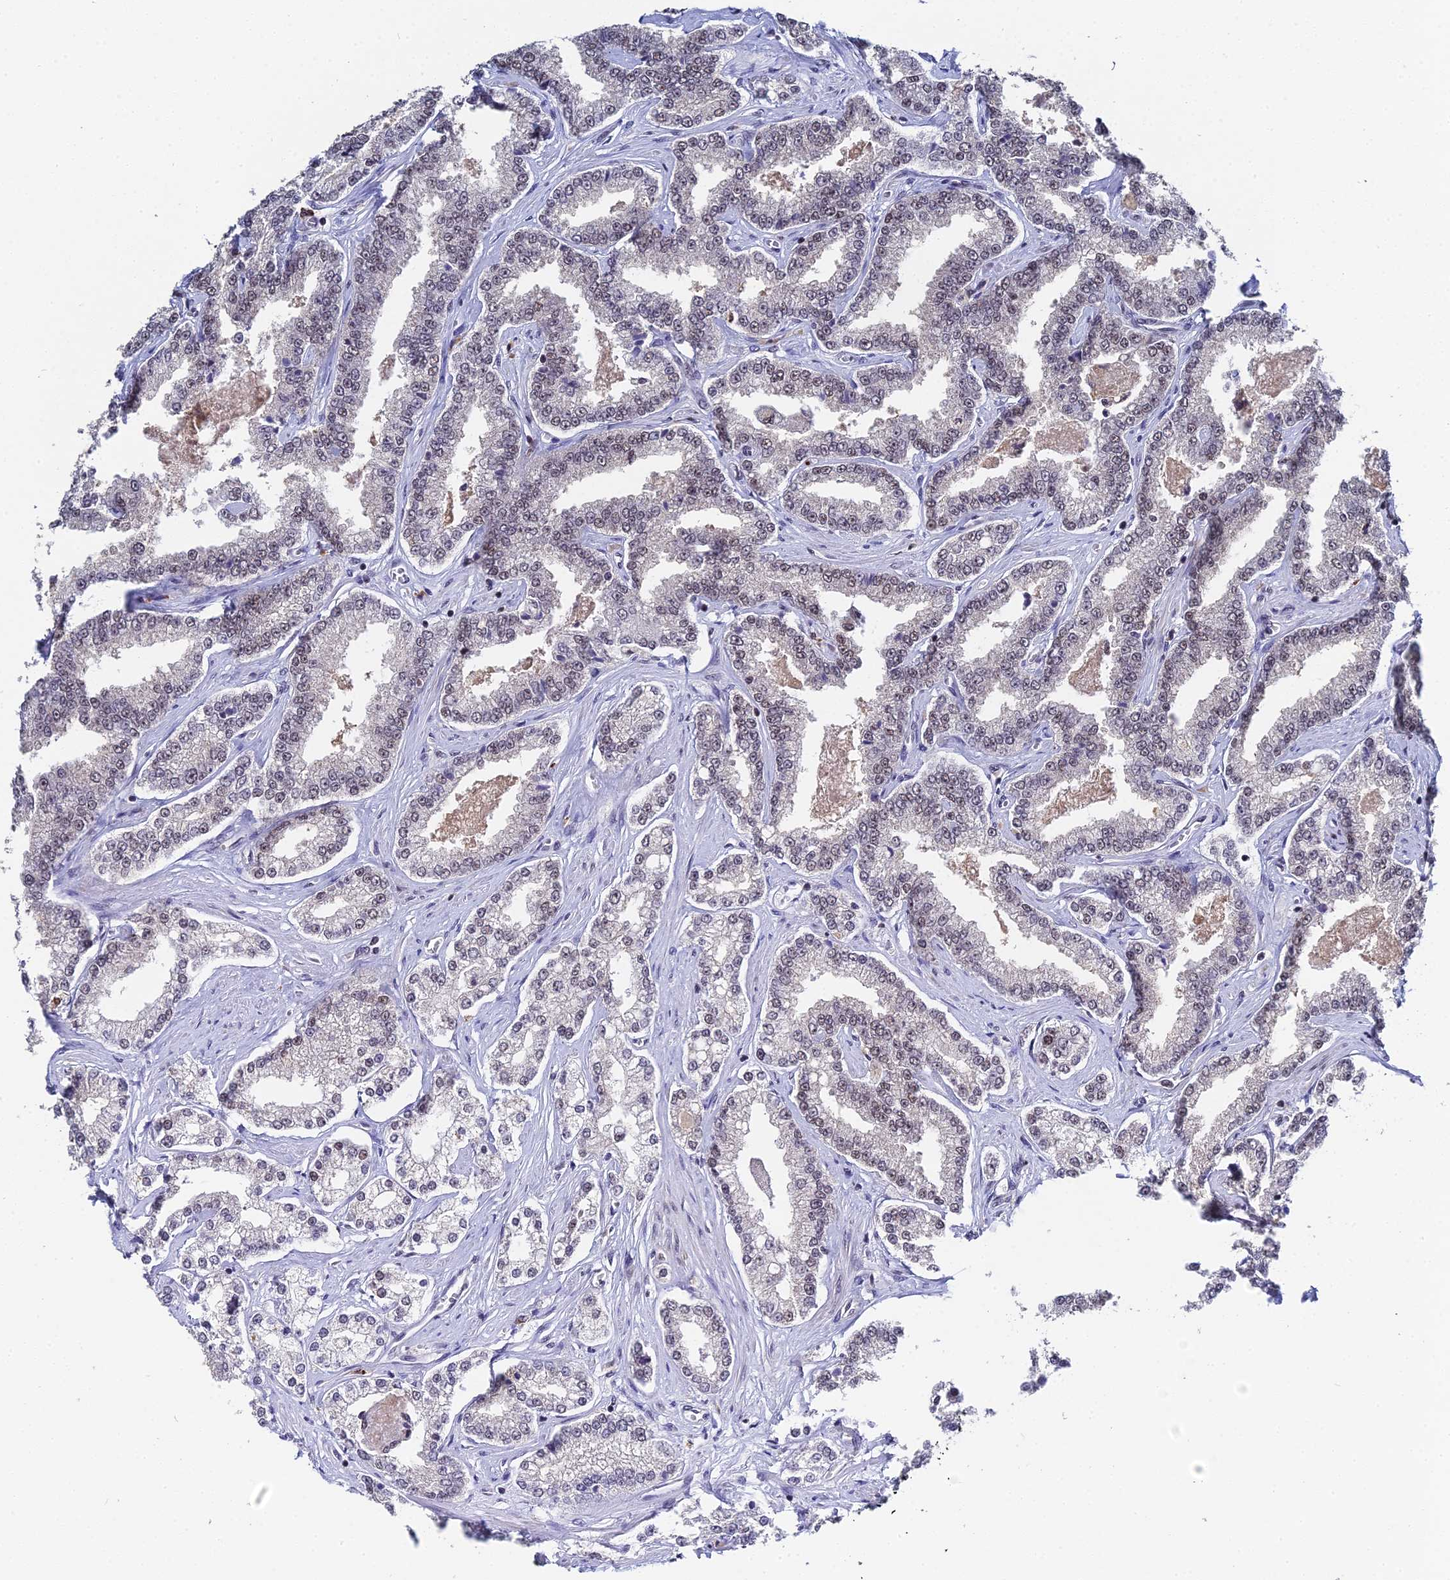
{"staining": {"intensity": "moderate", "quantity": "<25%", "location": "nuclear"}, "tissue": "prostate cancer", "cell_type": "Tumor cells", "image_type": "cancer", "snomed": [{"axis": "morphology", "description": "Normal tissue, NOS"}, {"axis": "morphology", "description": "Adenocarcinoma, High grade"}, {"axis": "topography", "description": "Prostate"}], "caption": "Immunohistochemistry (IHC) image of neoplastic tissue: human high-grade adenocarcinoma (prostate) stained using IHC shows low levels of moderate protein expression localized specifically in the nuclear of tumor cells, appearing as a nuclear brown color.", "gene": "MAGOHB", "patient": {"sex": "male", "age": 83}}